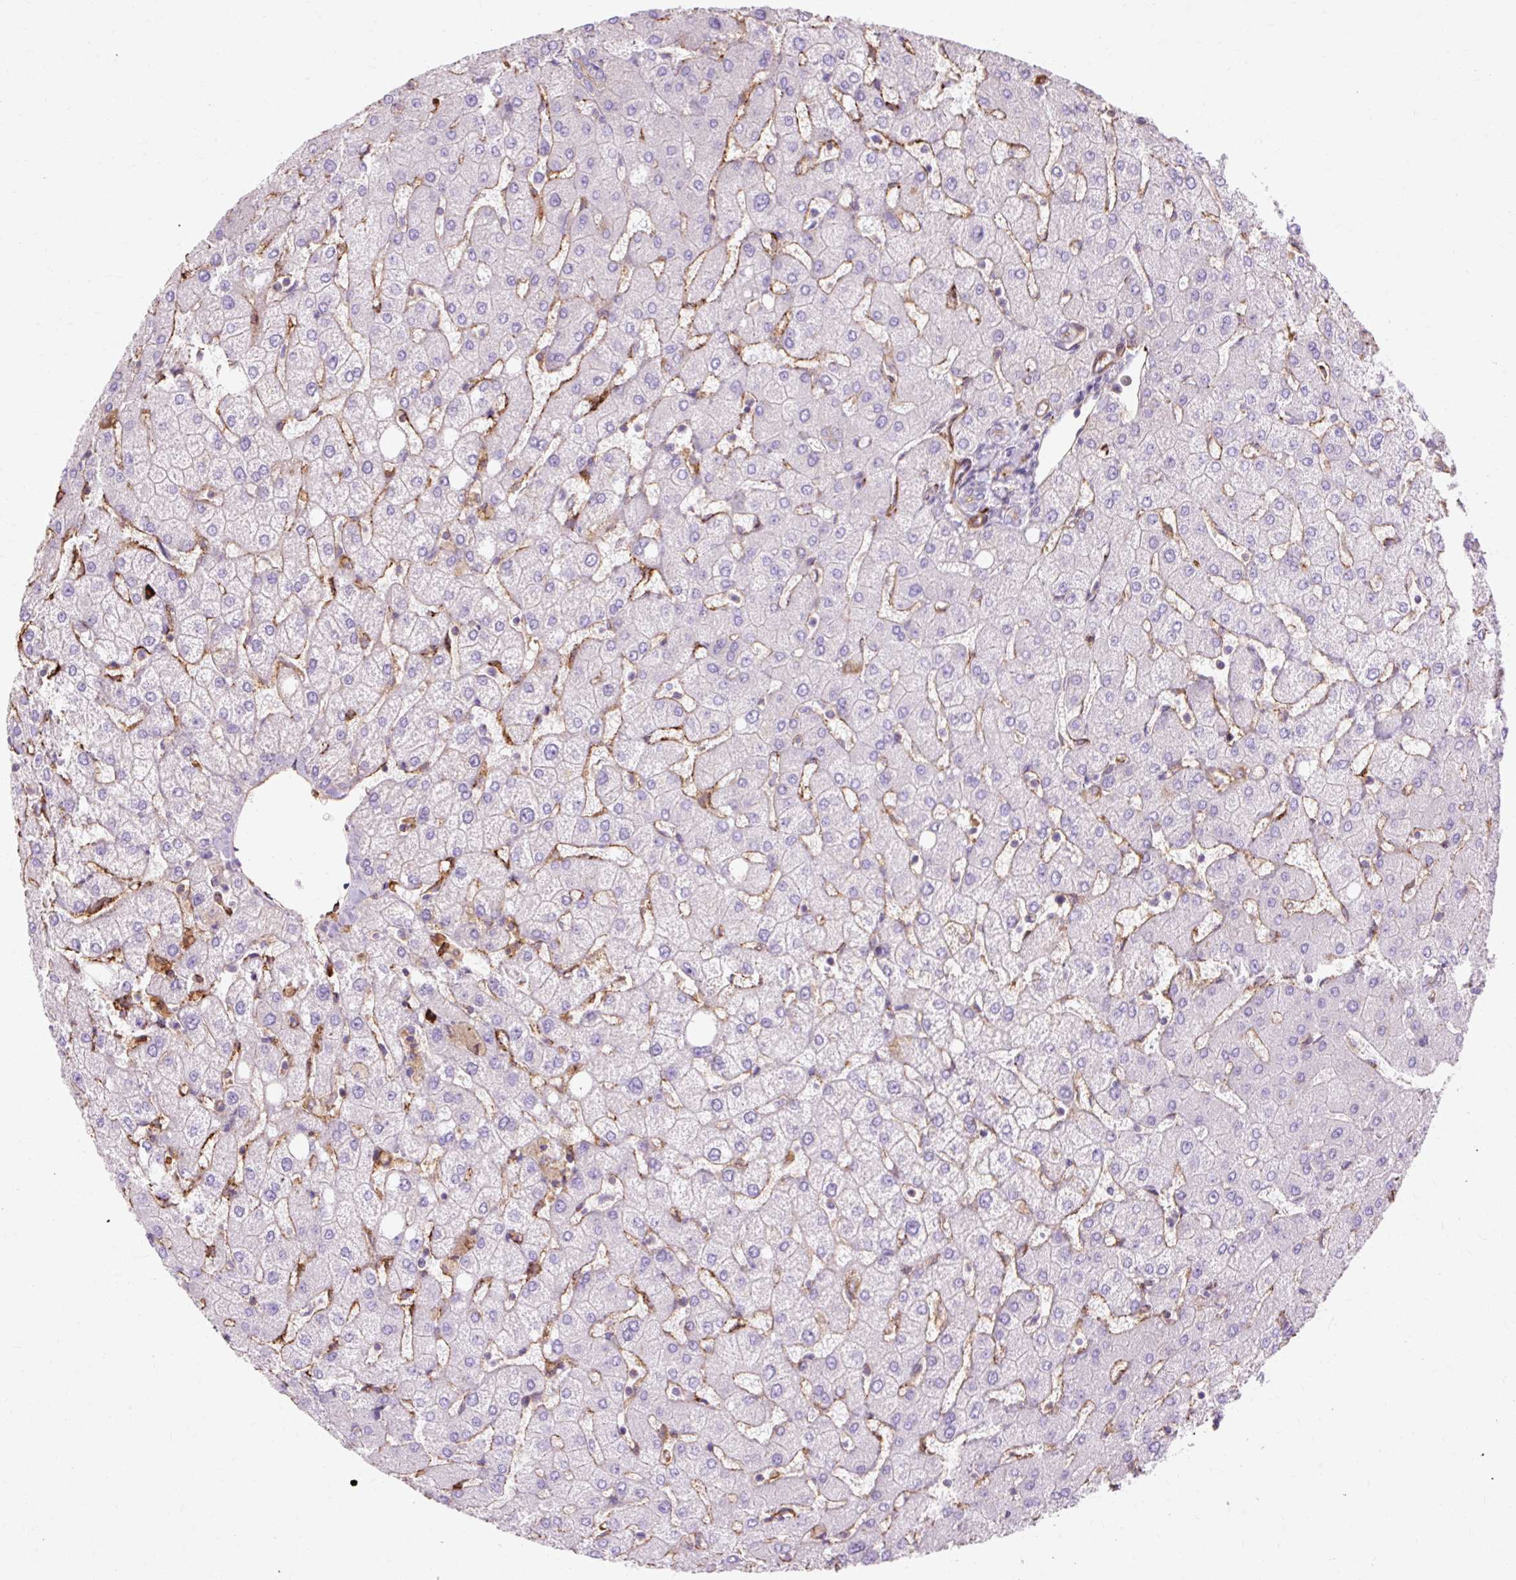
{"staining": {"intensity": "negative", "quantity": "none", "location": "none"}, "tissue": "liver", "cell_type": "Cholangiocytes", "image_type": "normal", "snomed": [{"axis": "morphology", "description": "Normal tissue, NOS"}, {"axis": "topography", "description": "Liver"}], "caption": "Micrograph shows no significant protein expression in cholangiocytes of unremarkable liver. (DAB immunohistochemistry (IHC) visualized using brightfield microscopy, high magnification).", "gene": "TBC1D2B", "patient": {"sex": "female", "age": 54}}